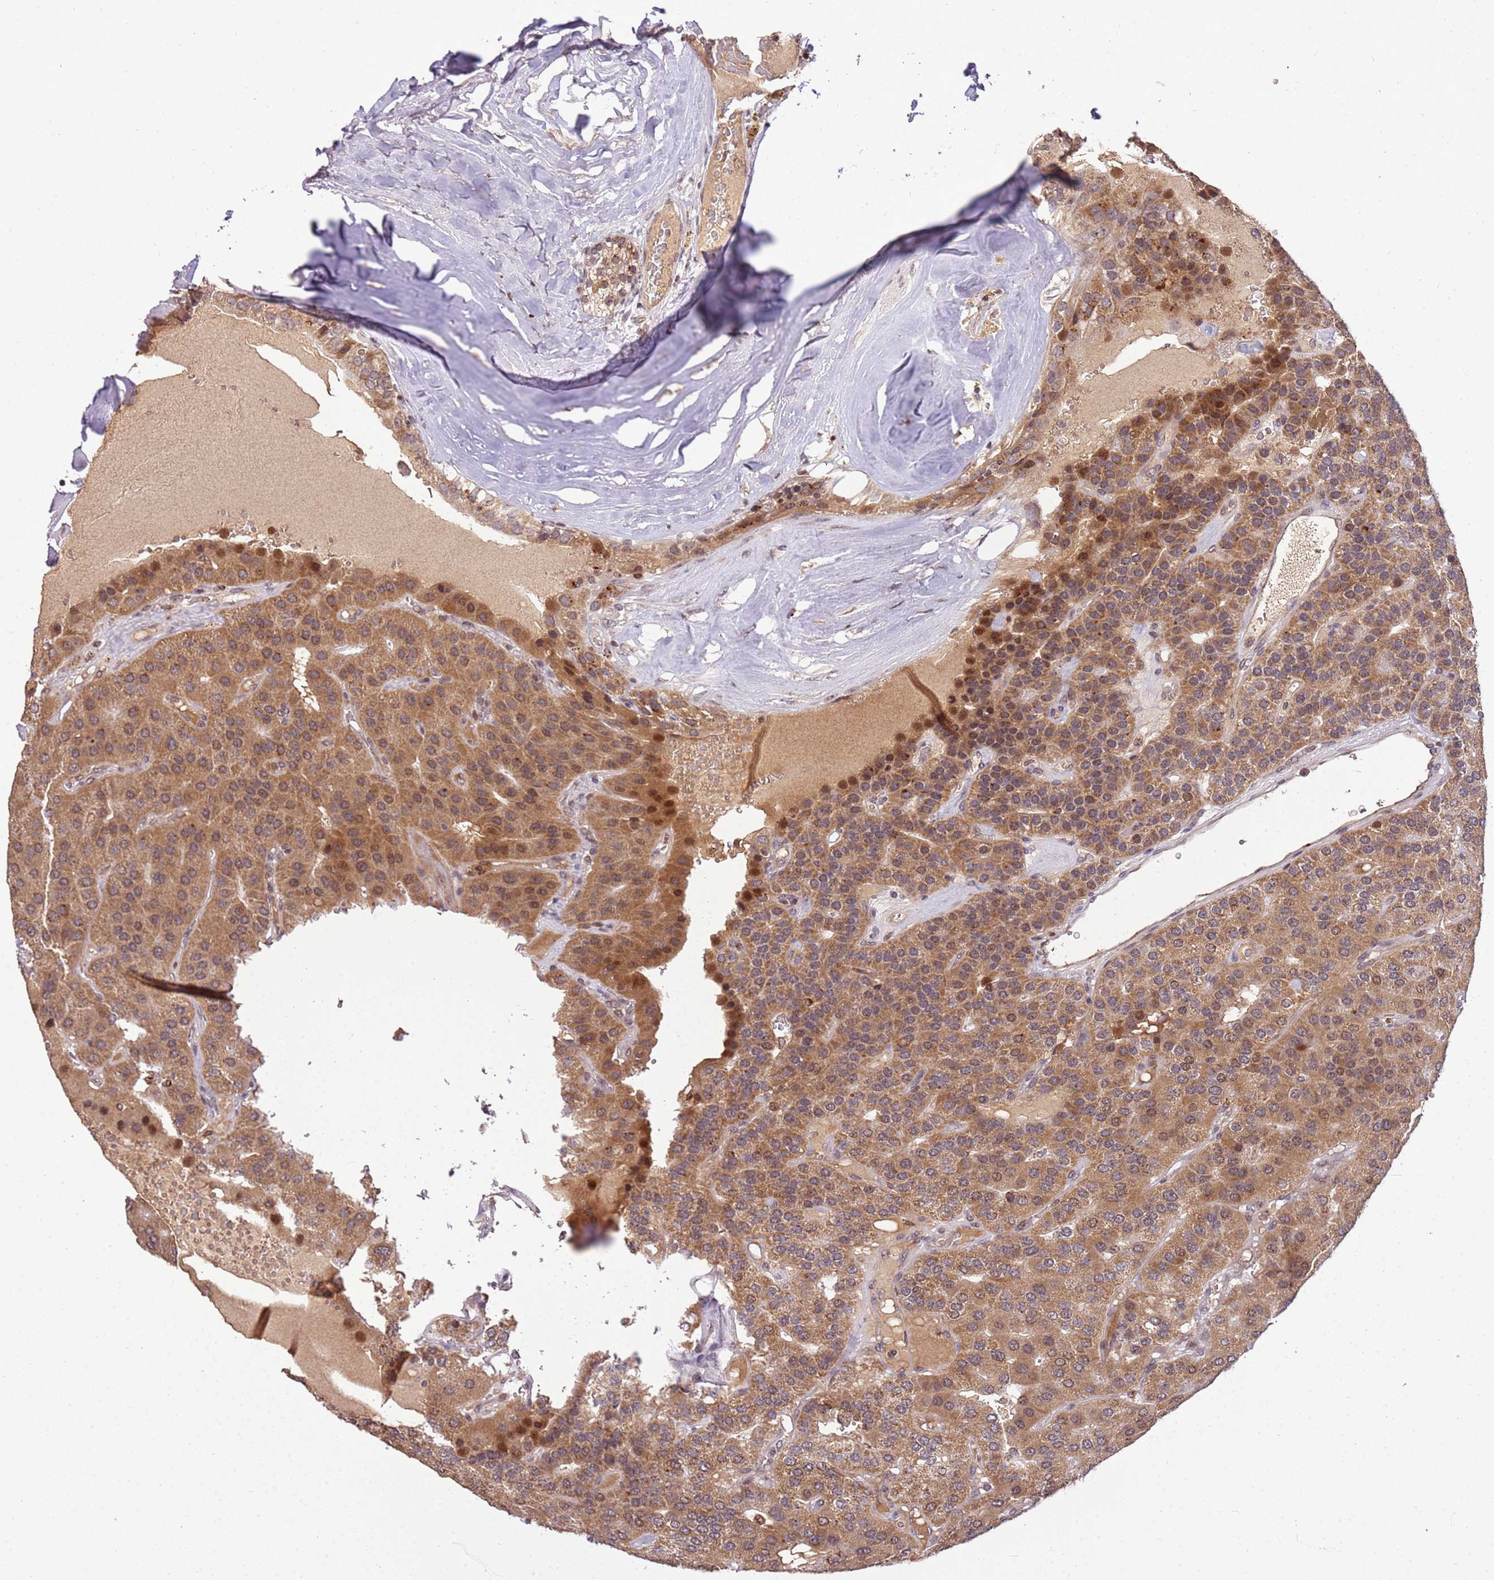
{"staining": {"intensity": "moderate", "quantity": ">75%", "location": "cytoplasmic/membranous,nuclear"}, "tissue": "parathyroid gland", "cell_type": "Glandular cells", "image_type": "normal", "snomed": [{"axis": "morphology", "description": "Normal tissue, NOS"}, {"axis": "morphology", "description": "Adenoma, NOS"}, {"axis": "topography", "description": "Parathyroid gland"}], "caption": "IHC photomicrograph of unremarkable parathyroid gland: human parathyroid gland stained using immunohistochemistry demonstrates medium levels of moderate protein expression localized specifically in the cytoplasmic/membranous,nuclear of glandular cells, appearing as a cytoplasmic/membranous,nuclear brown color.", "gene": "SAMSN1", "patient": {"sex": "female", "age": 86}}